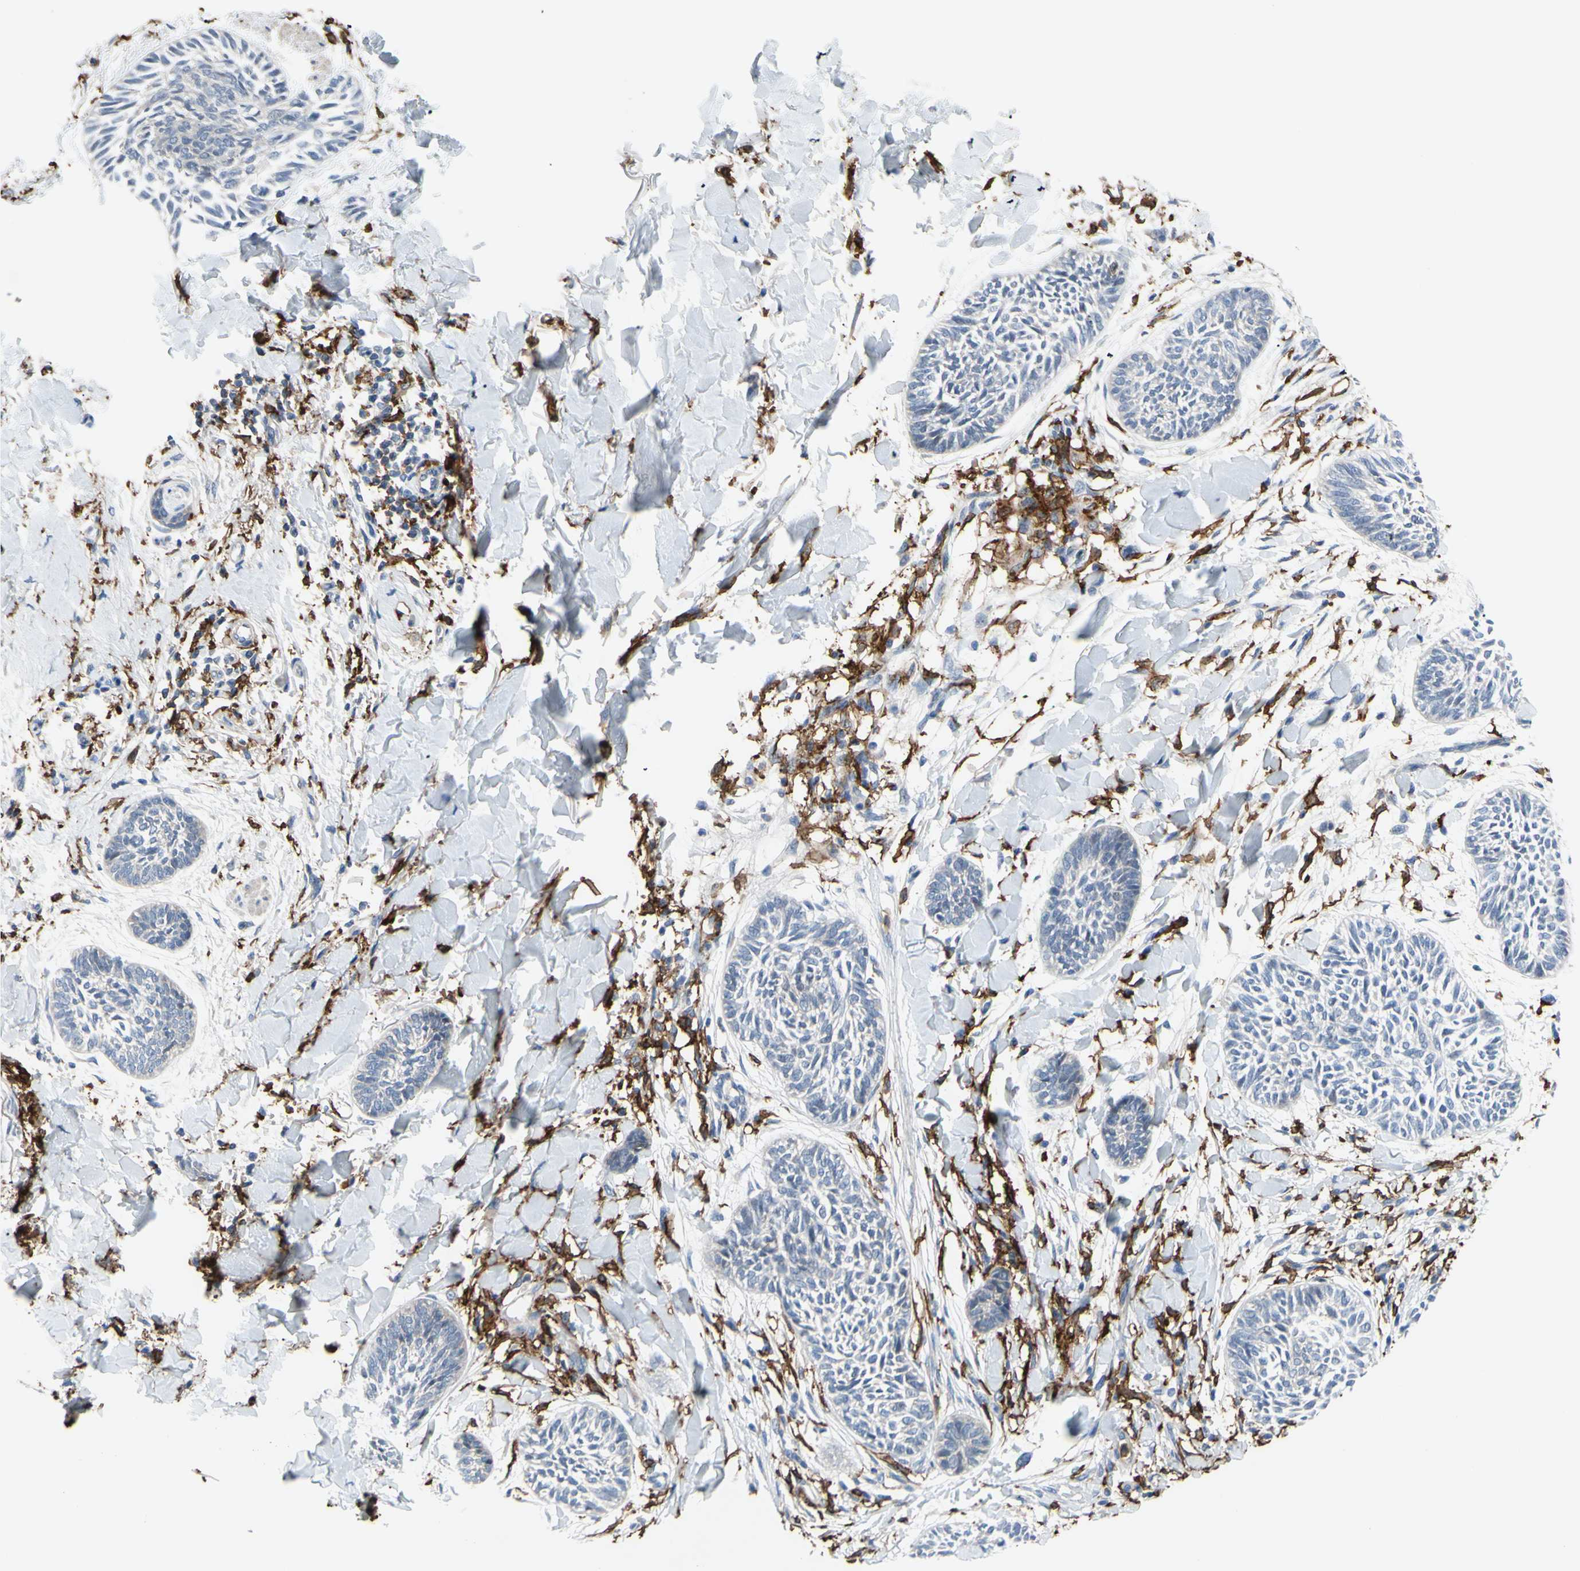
{"staining": {"intensity": "negative", "quantity": "none", "location": "none"}, "tissue": "skin cancer", "cell_type": "Tumor cells", "image_type": "cancer", "snomed": [{"axis": "morphology", "description": "Papilloma, NOS"}, {"axis": "morphology", "description": "Basal cell carcinoma"}, {"axis": "topography", "description": "Skin"}], "caption": "A high-resolution micrograph shows immunohistochemistry staining of skin cancer (basal cell carcinoma), which shows no significant expression in tumor cells.", "gene": "FCGR2A", "patient": {"sex": "male", "age": 87}}